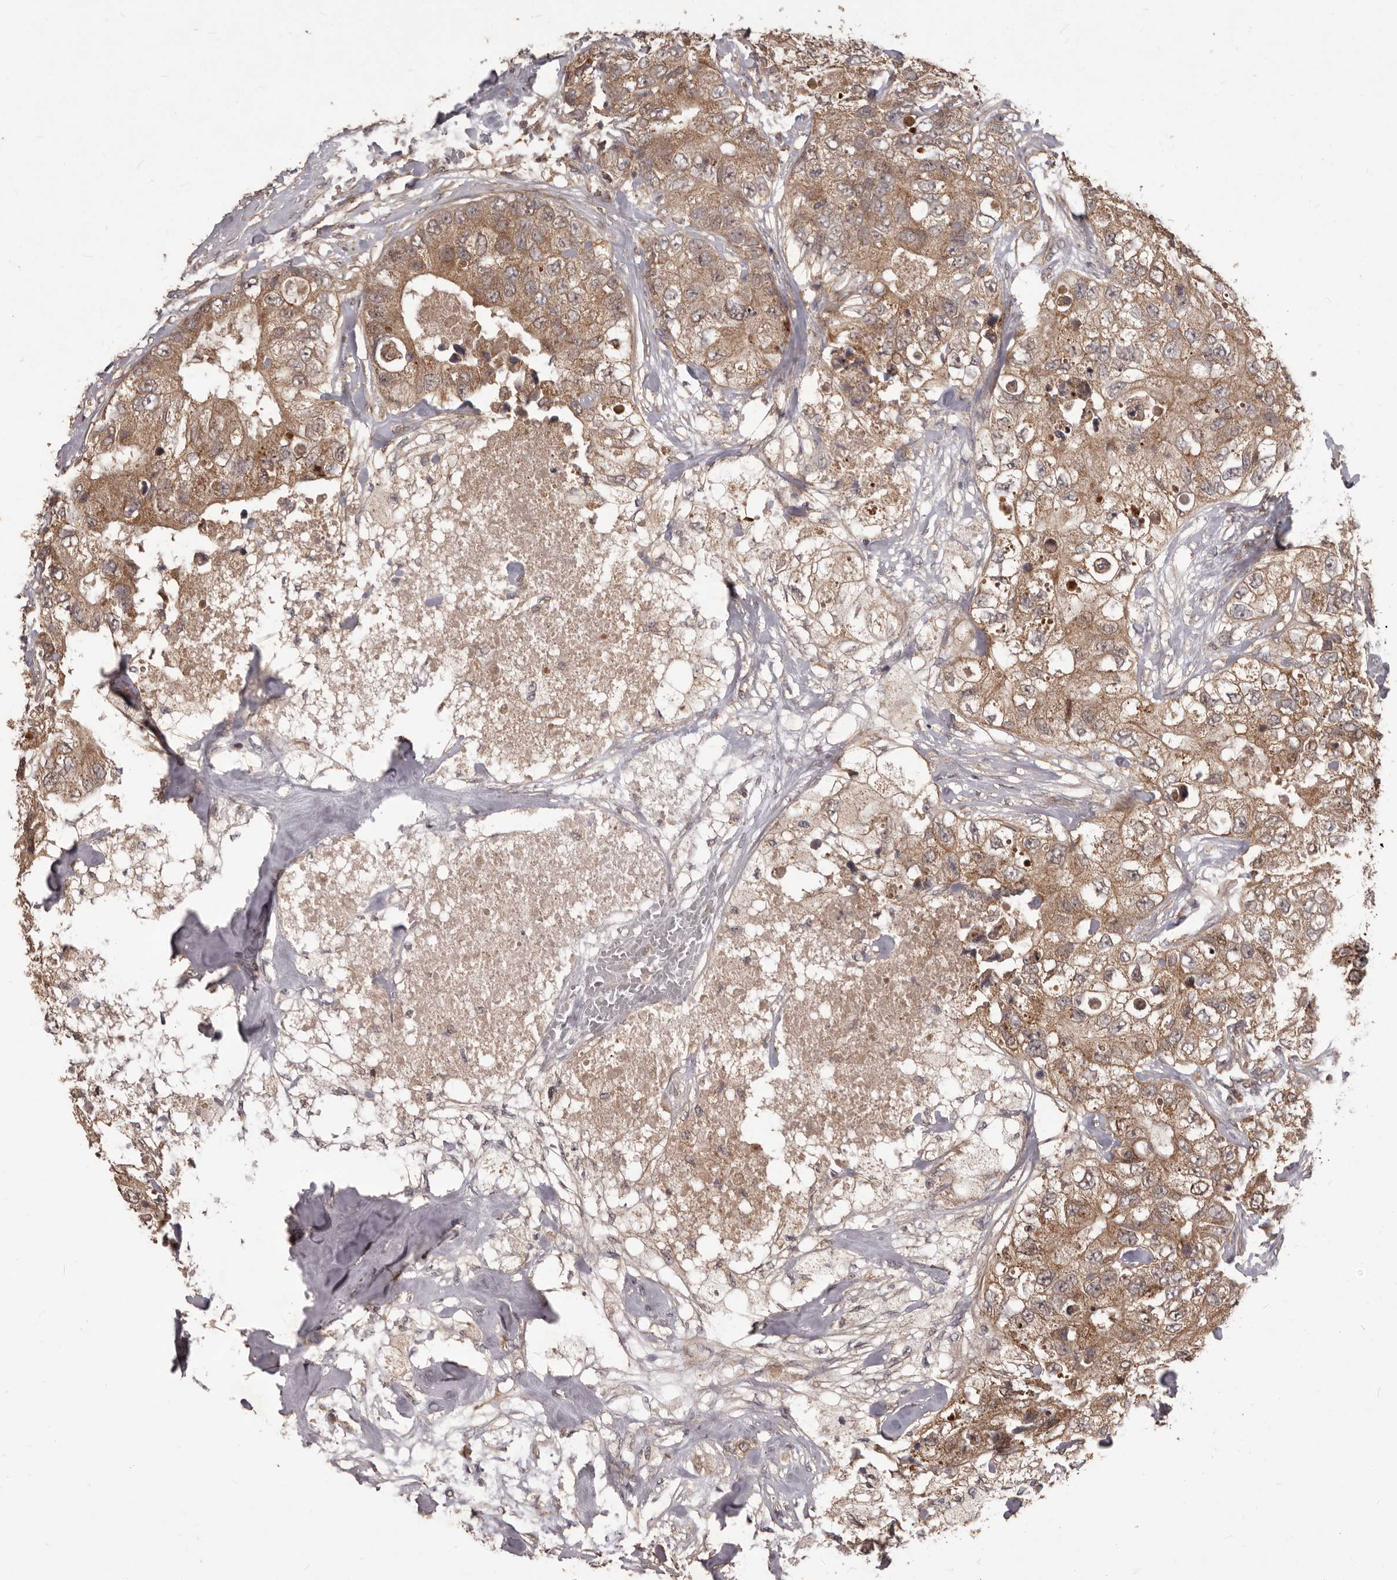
{"staining": {"intensity": "moderate", "quantity": ">75%", "location": "cytoplasmic/membranous"}, "tissue": "breast cancer", "cell_type": "Tumor cells", "image_type": "cancer", "snomed": [{"axis": "morphology", "description": "Duct carcinoma"}, {"axis": "topography", "description": "Breast"}], "caption": "Breast cancer stained with a protein marker displays moderate staining in tumor cells.", "gene": "MTO1", "patient": {"sex": "female", "age": 62}}